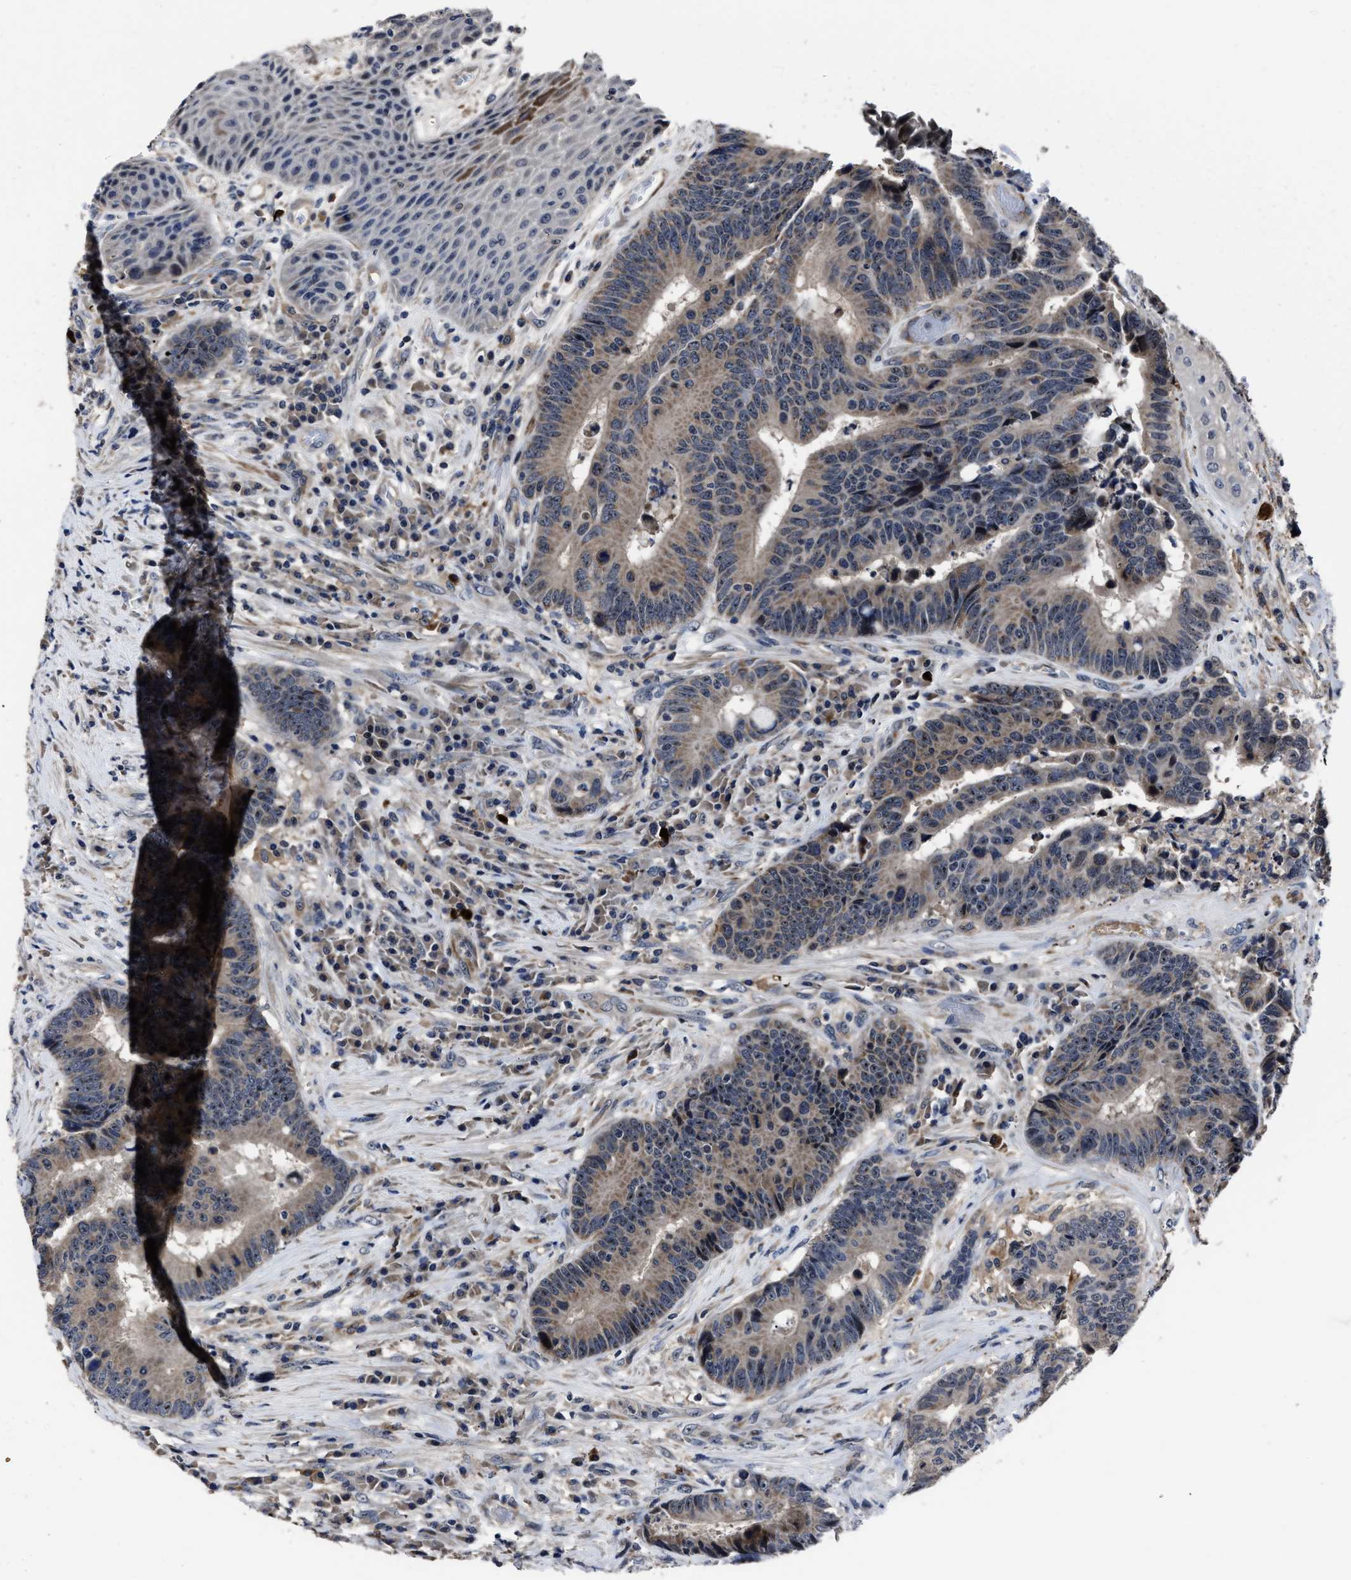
{"staining": {"intensity": "weak", "quantity": ">75%", "location": "cytoplasmic/membranous"}, "tissue": "colorectal cancer", "cell_type": "Tumor cells", "image_type": "cancer", "snomed": [{"axis": "morphology", "description": "Adenocarcinoma, NOS"}, {"axis": "topography", "description": "Rectum"}, {"axis": "topography", "description": "Anal"}], "caption": "Tumor cells show low levels of weak cytoplasmic/membranous staining in approximately >75% of cells in adenocarcinoma (colorectal). The staining was performed using DAB, with brown indicating positive protein expression. Nuclei are stained blue with hematoxylin.", "gene": "RSBN1L", "patient": {"sex": "female", "age": 89}}